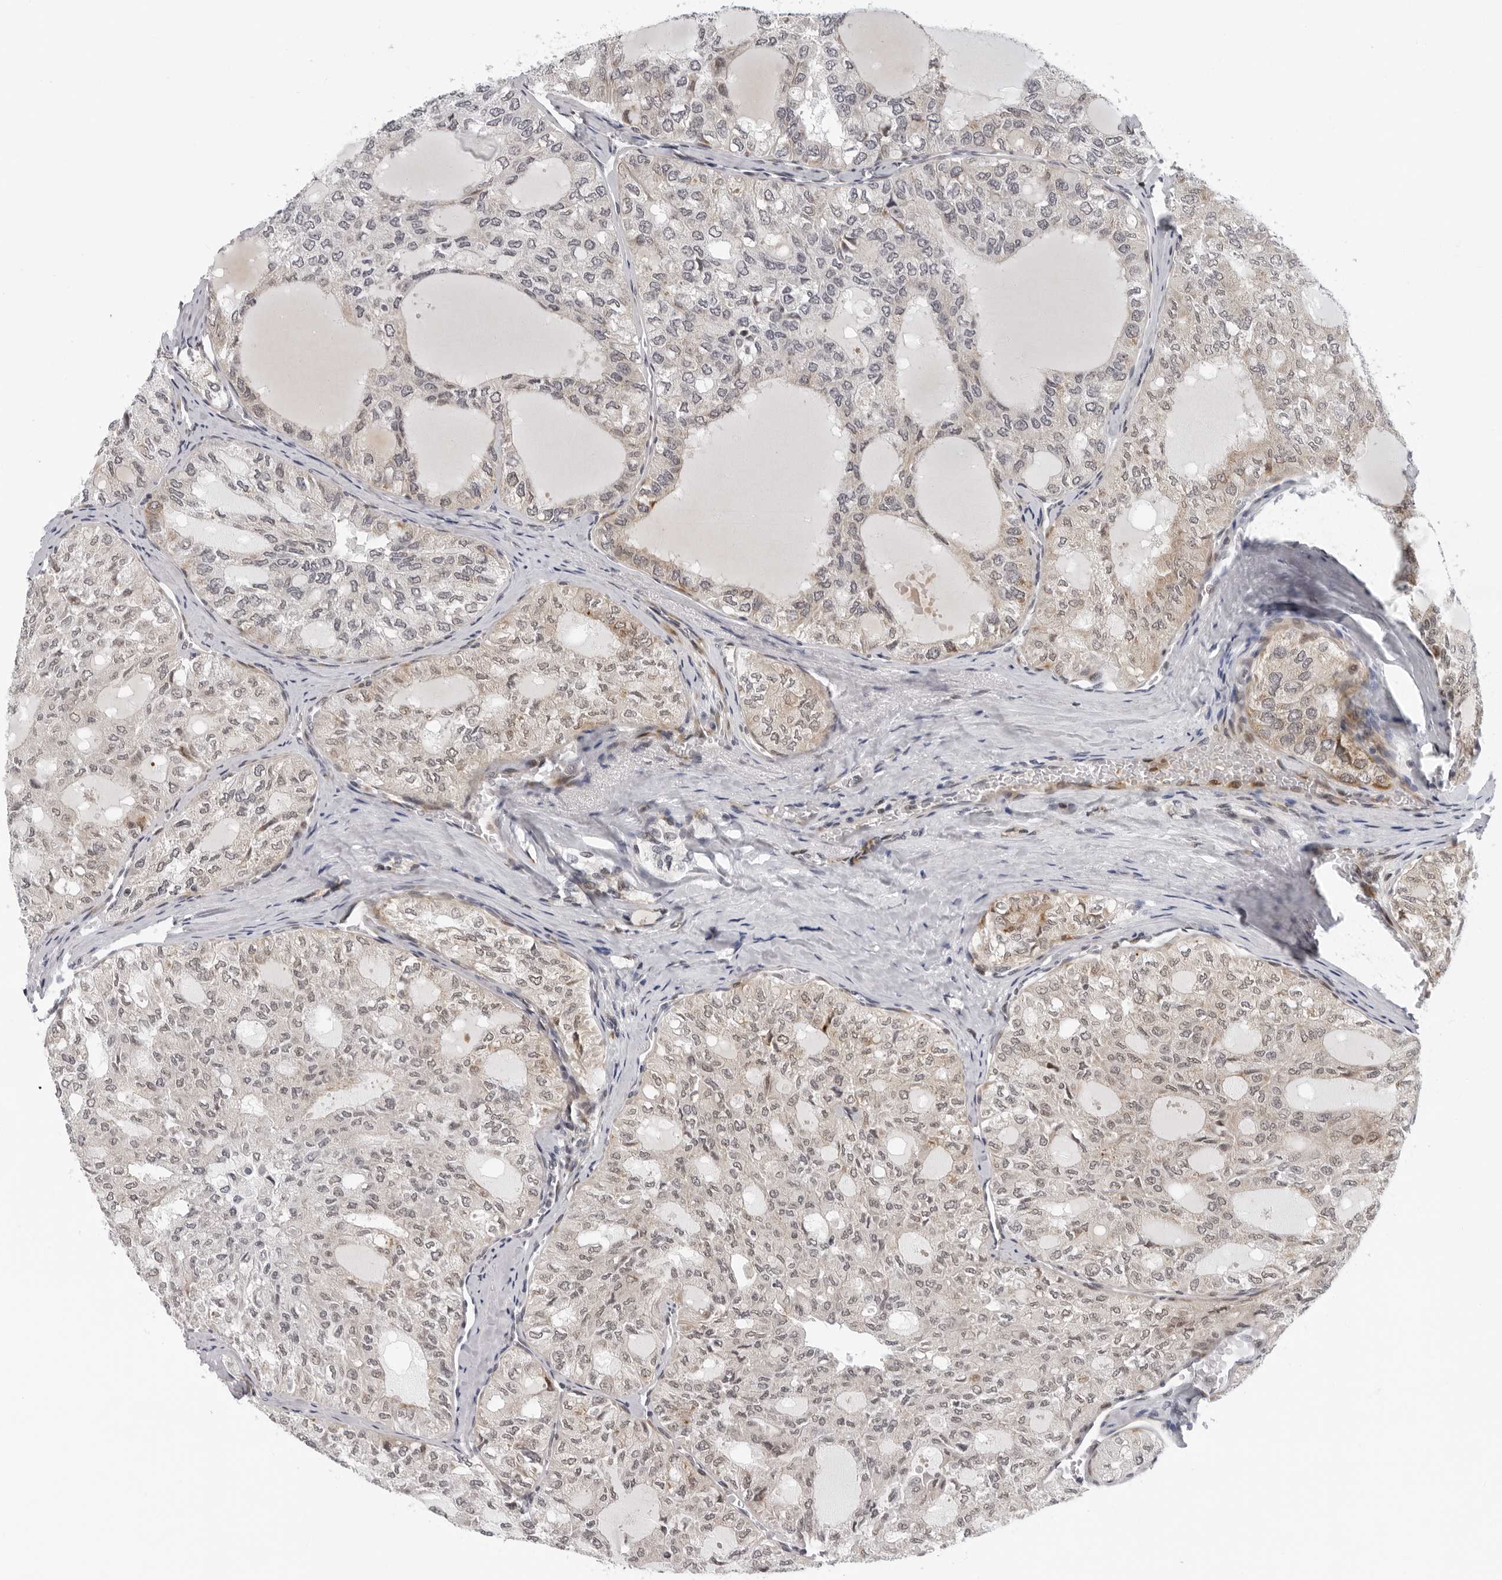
{"staining": {"intensity": "weak", "quantity": "25%-75%", "location": "nuclear"}, "tissue": "thyroid cancer", "cell_type": "Tumor cells", "image_type": "cancer", "snomed": [{"axis": "morphology", "description": "Follicular adenoma carcinoma, NOS"}, {"axis": "topography", "description": "Thyroid gland"}], "caption": "Thyroid follicular adenoma carcinoma stained for a protein (brown) demonstrates weak nuclear positive positivity in approximately 25%-75% of tumor cells.", "gene": "PIP4K2C", "patient": {"sex": "male", "age": 75}}